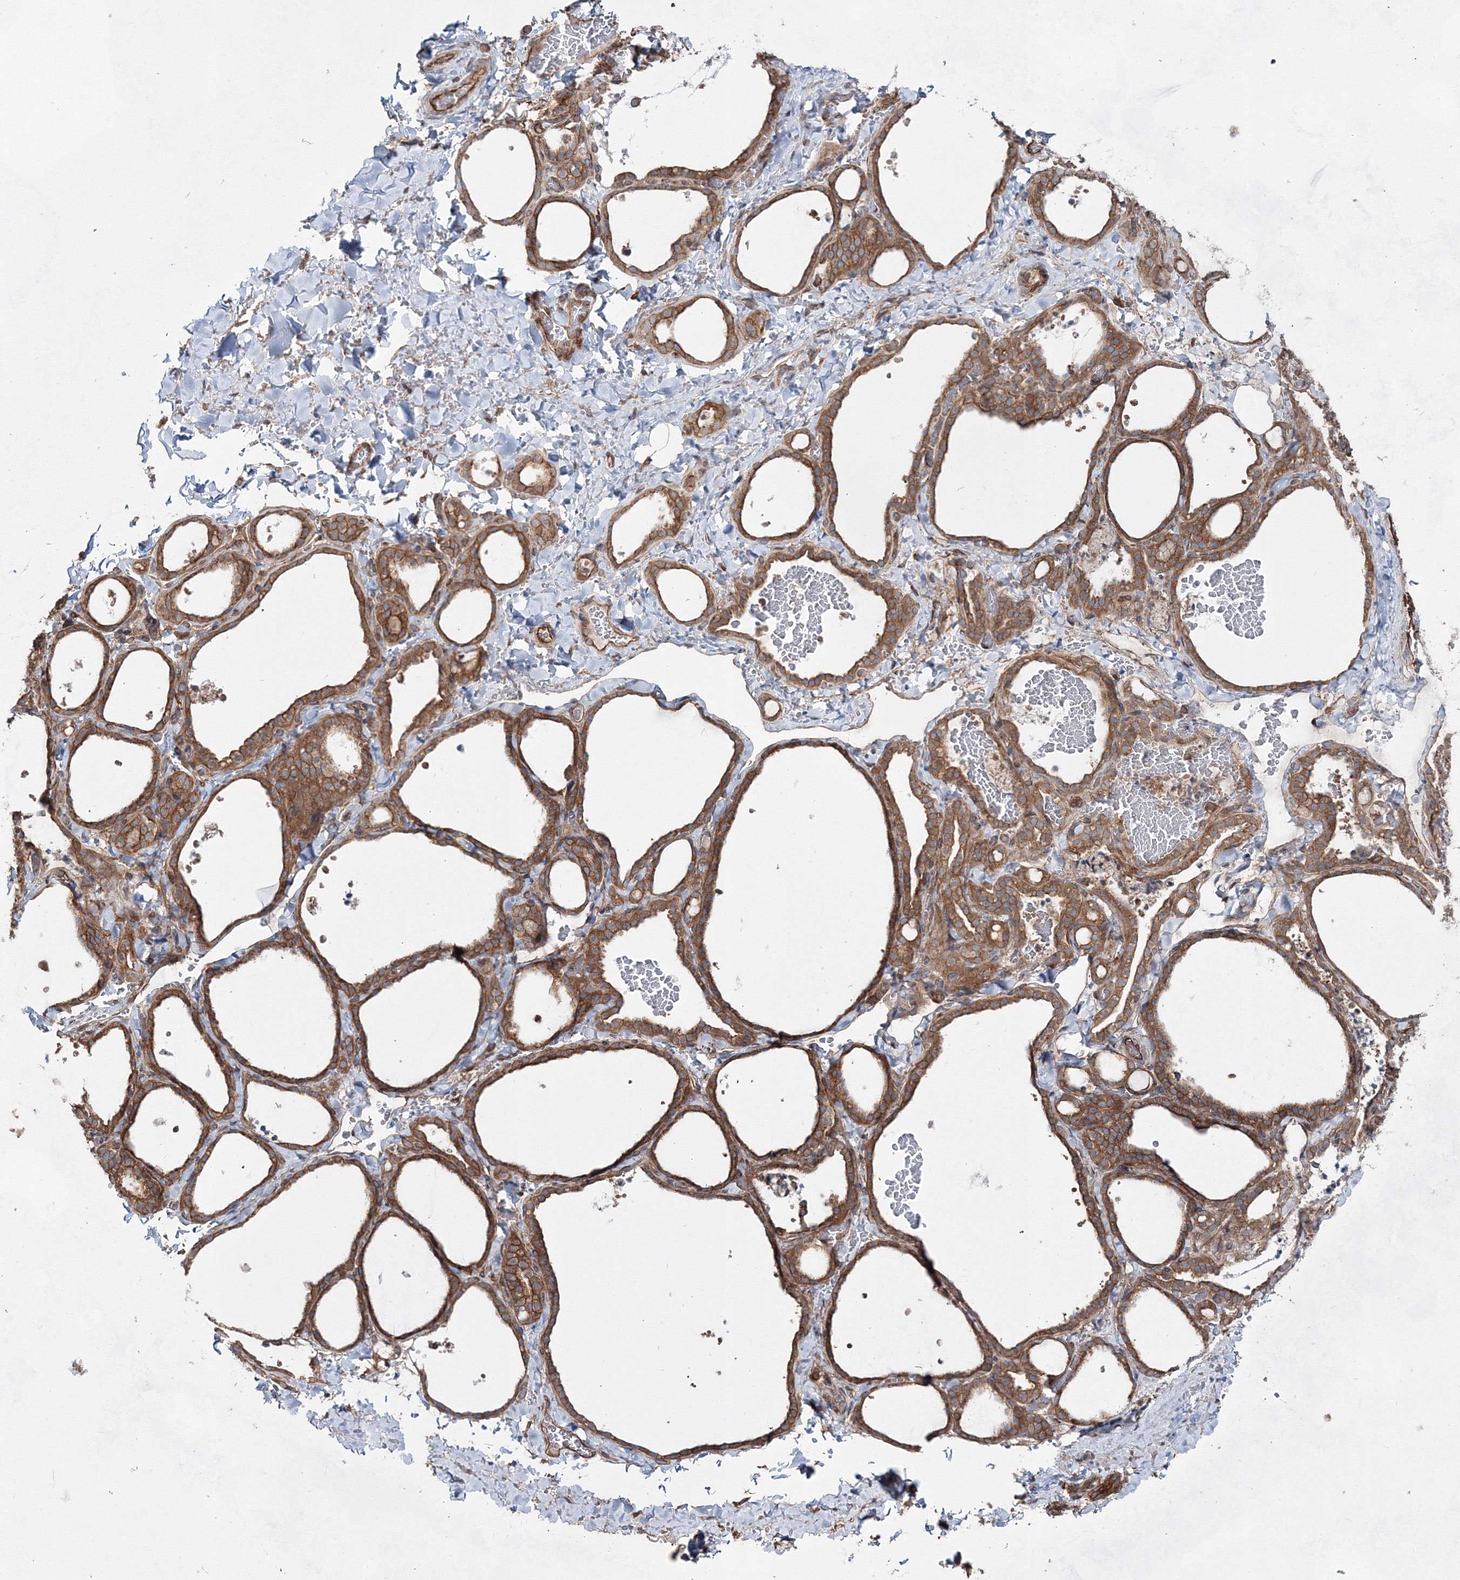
{"staining": {"intensity": "moderate", "quantity": ">75%", "location": "cytoplasmic/membranous"}, "tissue": "thyroid gland", "cell_type": "Glandular cells", "image_type": "normal", "snomed": [{"axis": "morphology", "description": "Normal tissue, NOS"}, {"axis": "topography", "description": "Thyroid gland"}], "caption": "IHC of benign human thyroid gland reveals medium levels of moderate cytoplasmic/membranous expression in about >75% of glandular cells.", "gene": "EXOC6", "patient": {"sex": "female", "age": 22}}